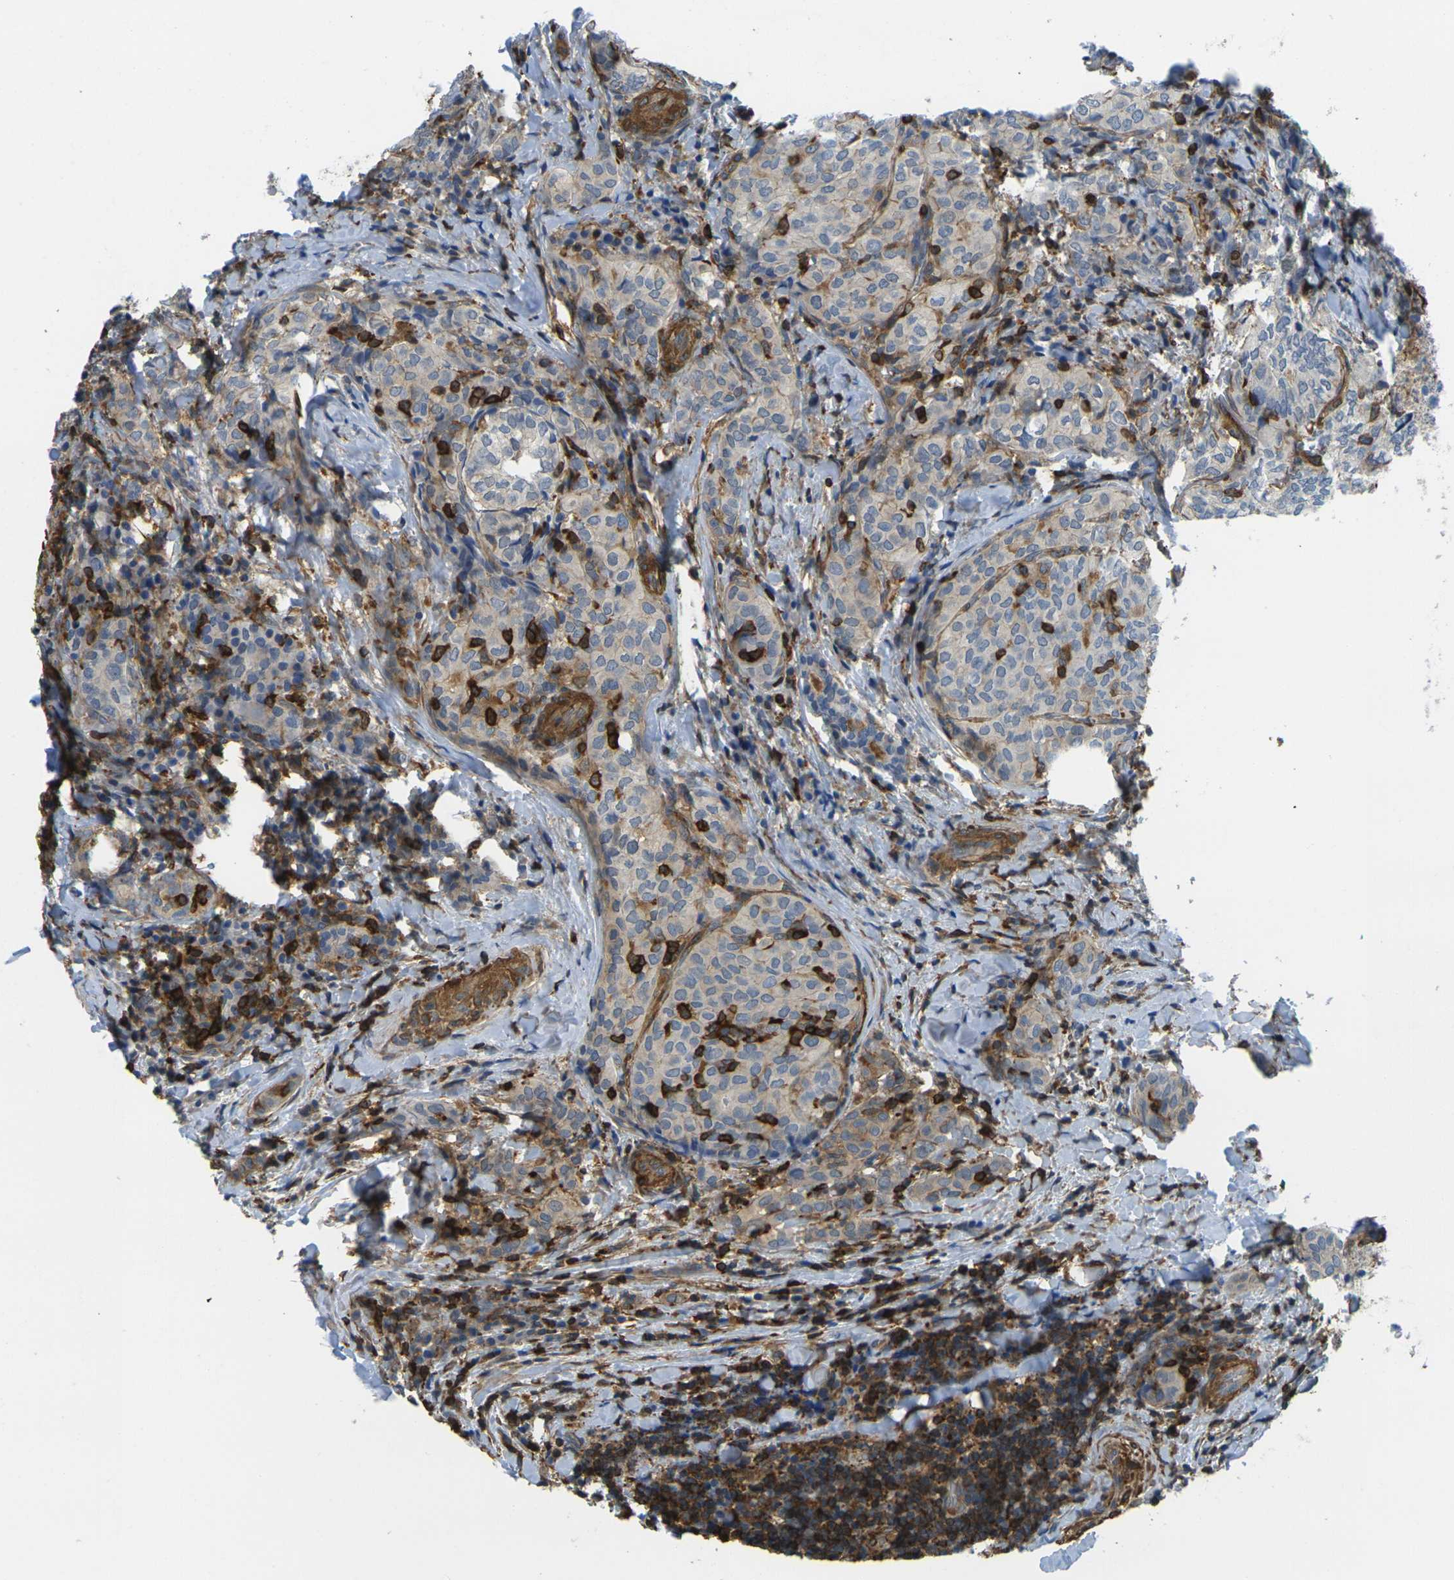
{"staining": {"intensity": "weak", "quantity": "<25%", "location": "cytoplasmic/membranous"}, "tissue": "thyroid cancer", "cell_type": "Tumor cells", "image_type": "cancer", "snomed": [{"axis": "morphology", "description": "Normal tissue, NOS"}, {"axis": "morphology", "description": "Papillary adenocarcinoma, NOS"}, {"axis": "topography", "description": "Thyroid gland"}], "caption": "There is no significant staining in tumor cells of papillary adenocarcinoma (thyroid).", "gene": "LASP1", "patient": {"sex": "female", "age": 30}}